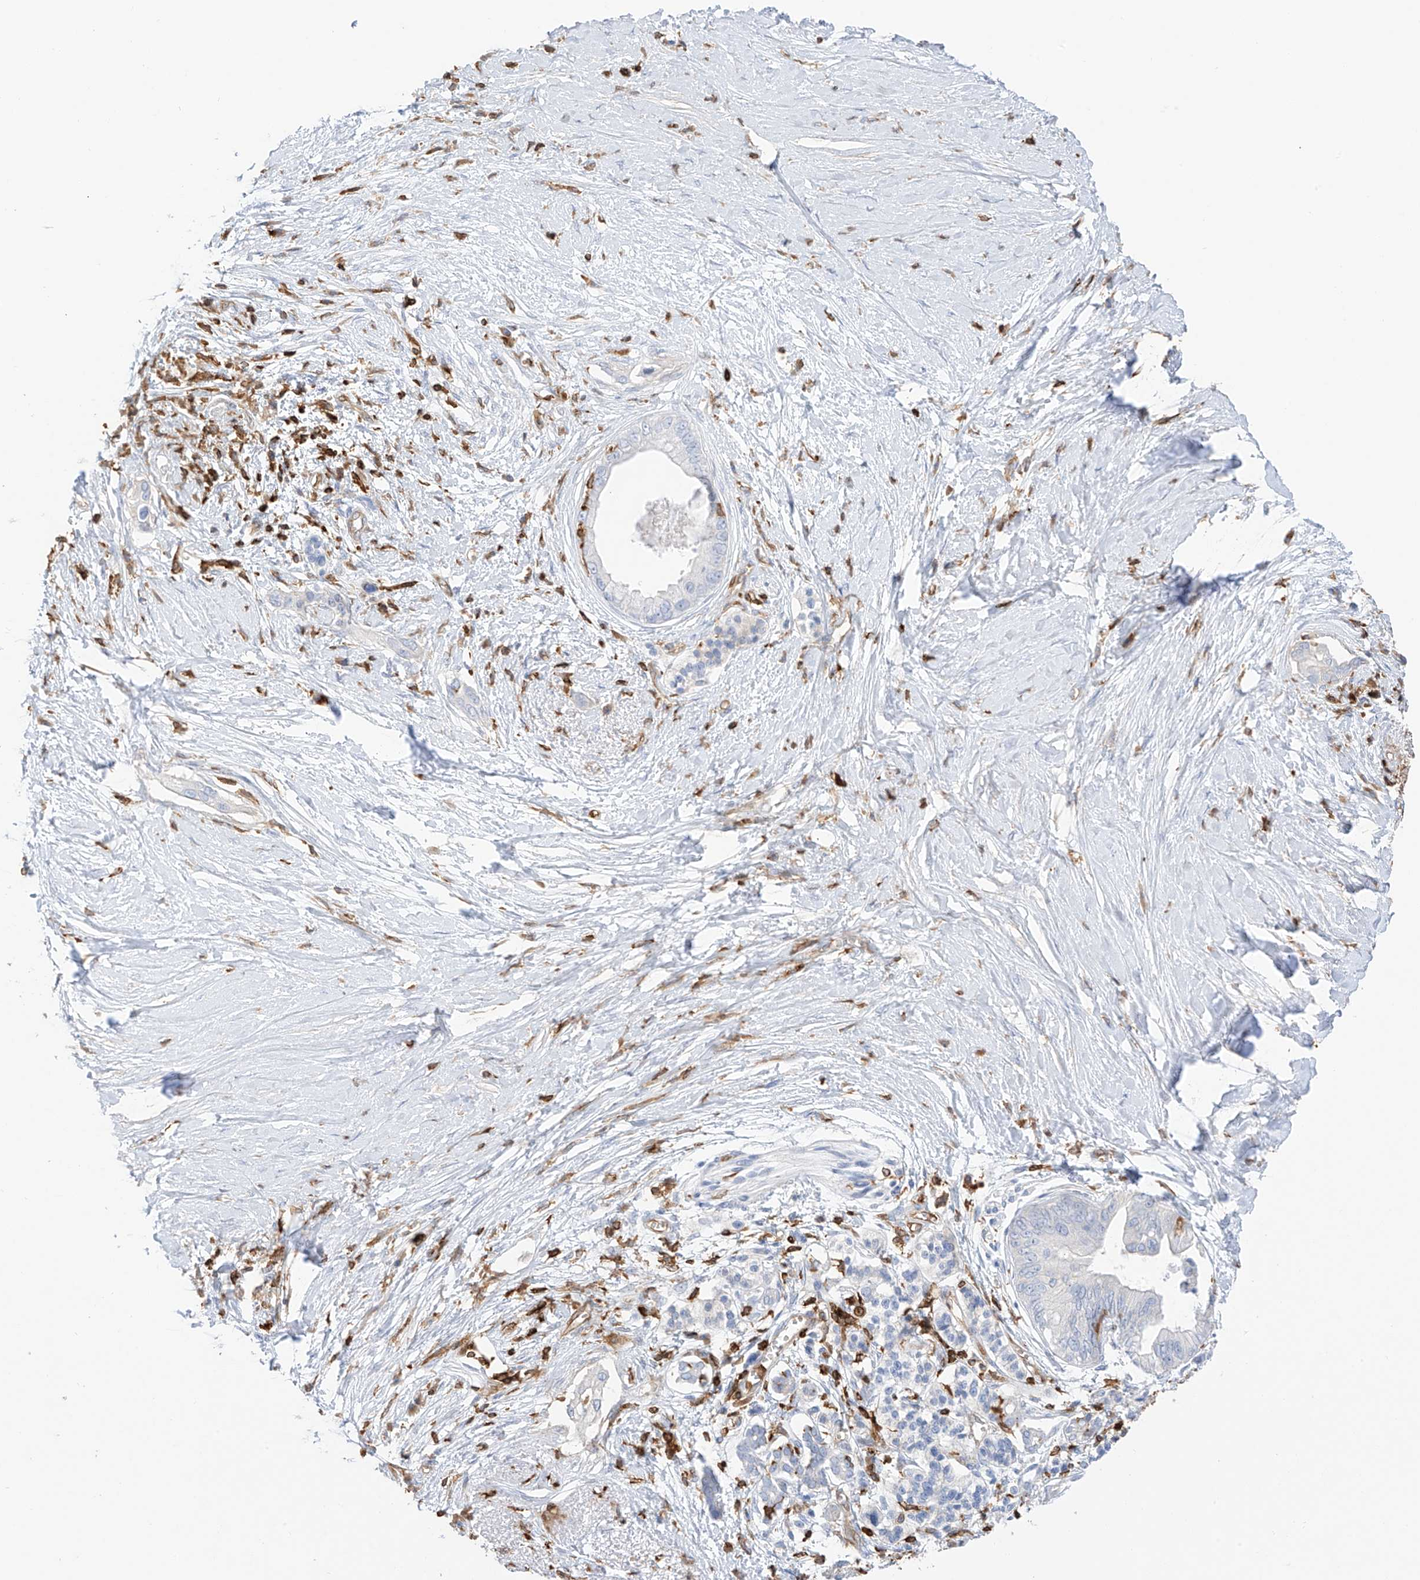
{"staining": {"intensity": "negative", "quantity": "none", "location": "none"}, "tissue": "pancreatic cancer", "cell_type": "Tumor cells", "image_type": "cancer", "snomed": [{"axis": "morphology", "description": "Normal tissue, NOS"}, {"axis": "morphology", "description": "Adenocarcinoma, NOS"}, {"axis": "topography", "description": "Pancreas"}, {"axis": "topography", "description": "Peripheral nerve tissue"}], "caption": "Tumor cells show no significant expression in adenocarcinoma (pancreatic).", "gene": "ARHGAP25", "patient": {"sex": "male", "age": 59}}